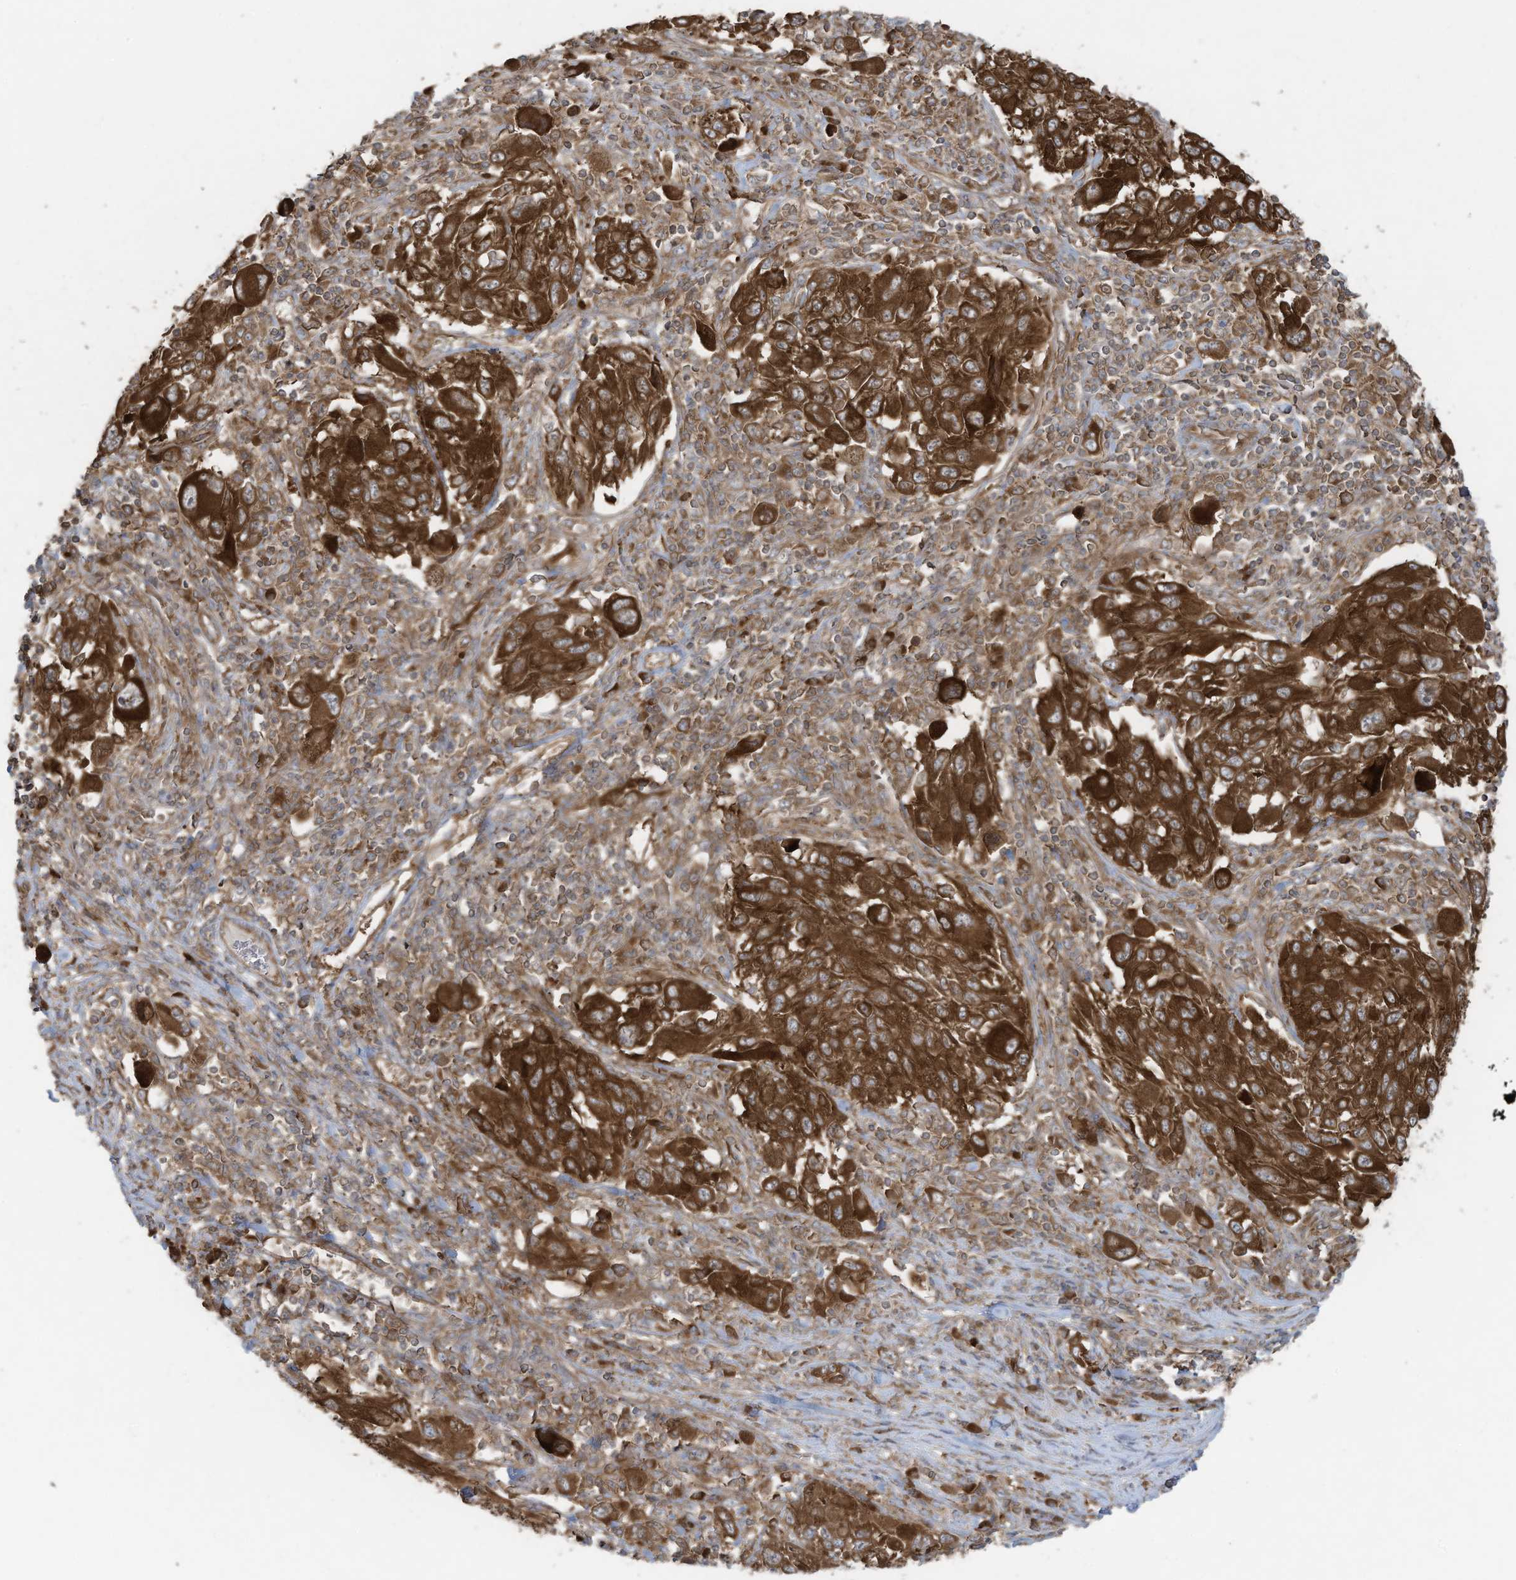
{"staining": {"intensity": "strong", "quantity": ">75%", "location": "cytoplasmic/membranous"}, "tissue": "melanoma", "cell_type": "Tumor cells", "image_type": "cancer", "snomed": [{"axis": "morphology", "description": "Malignant melanoma, NOS"}, {"axis": "topography", "description": "Skin"}], "caption": "High-magnification brightfield microscopy of malignant melanoma stained with DAB (brown) and counterstained with hematoxylin (blue). tumor cells exhibit strong cytoplasmic/membranous expression is seen in about>75% of cells.", "gene": "OLA1", "patient": {"sex": "female", "age": 91}}